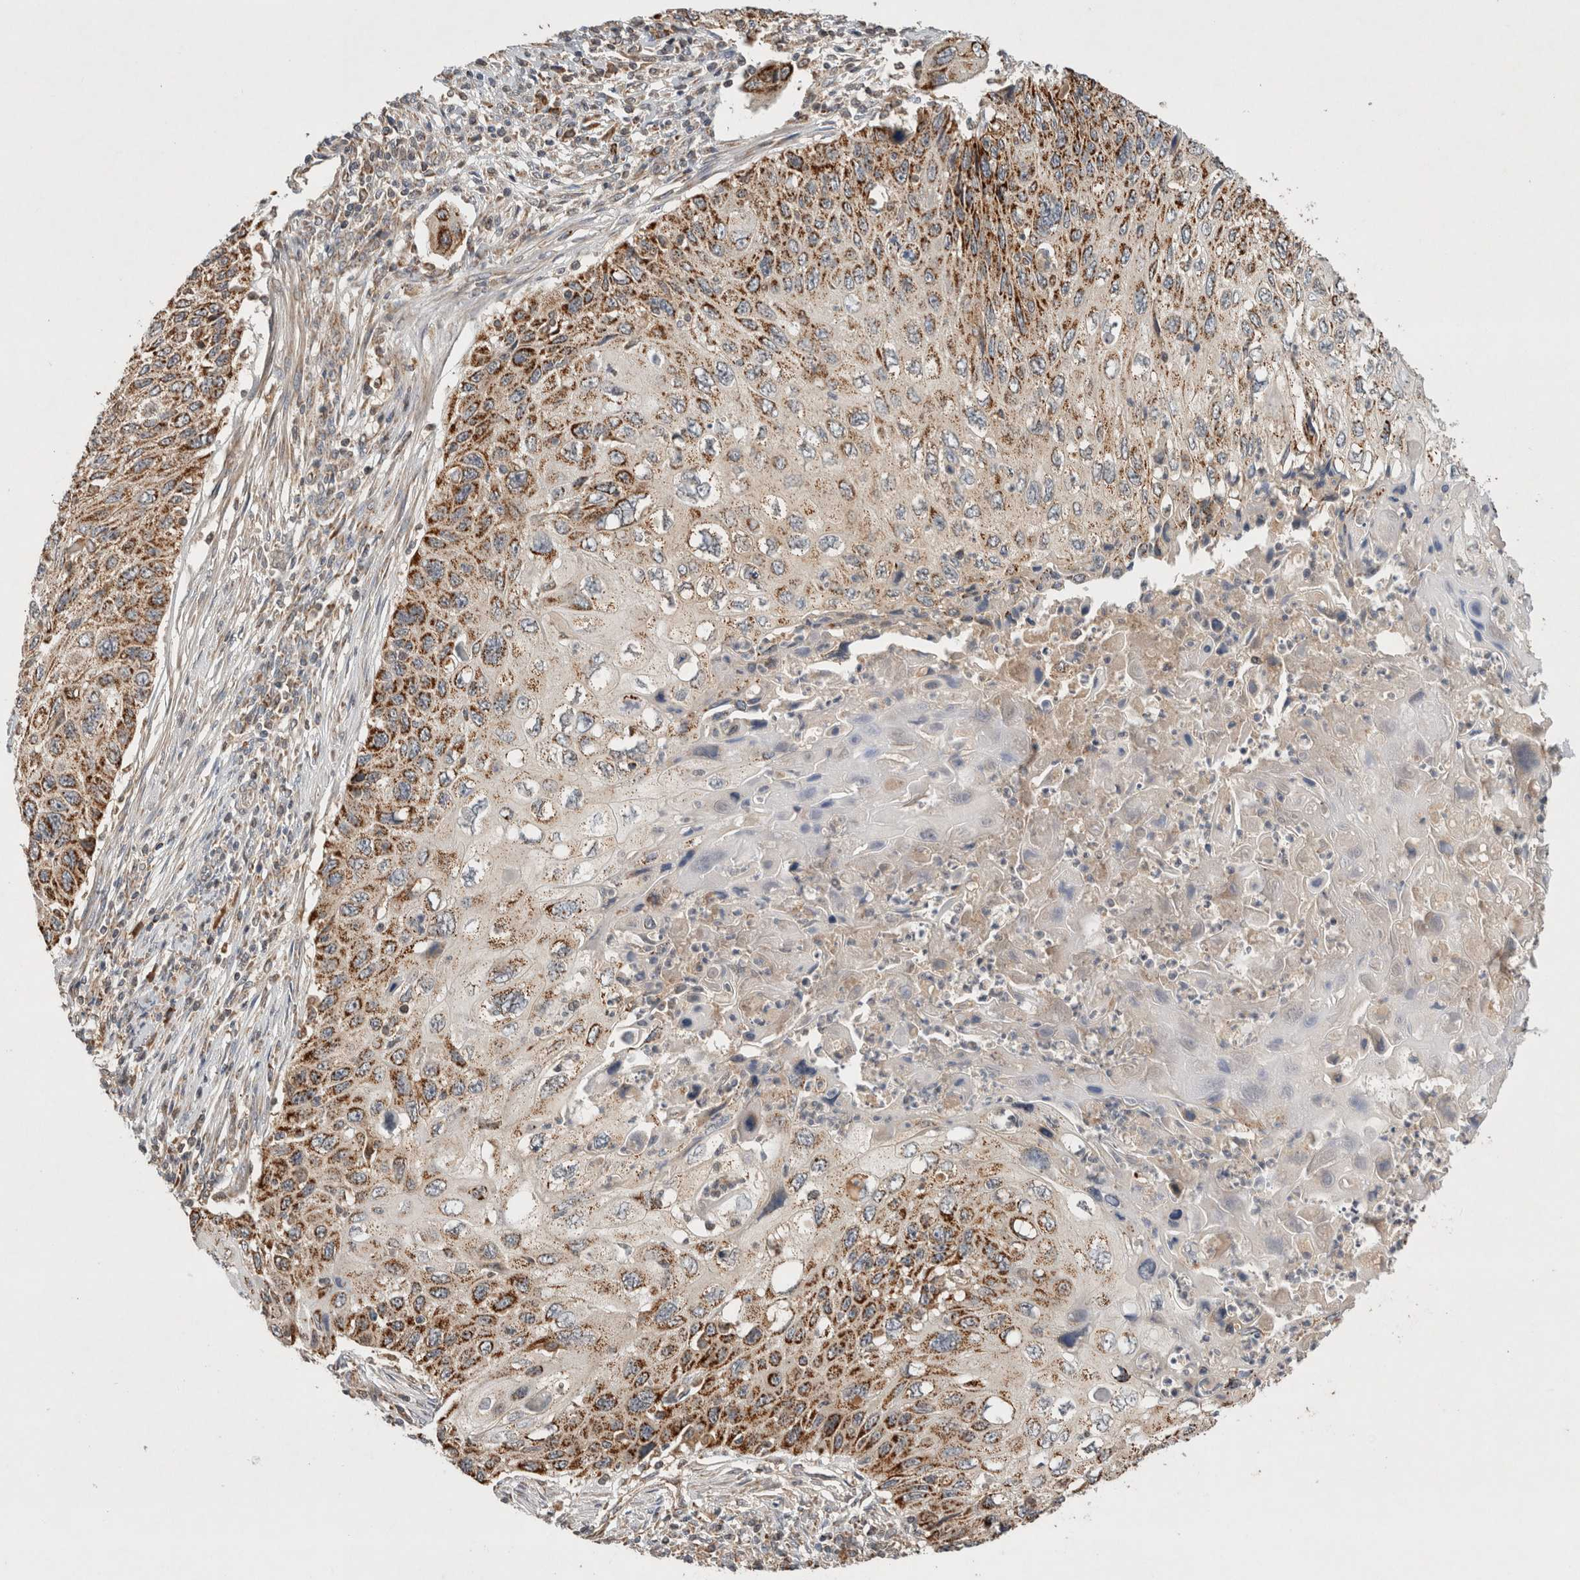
{"staining": {"intensity": "strong", "quantity": "25%-75%", "location": "cytoplasmic/membranous"}, "tissue": "cervical cancer", "cell_type": "Tumor cells", "image_type": "cancer", "snomed": [{"axis": "morphology", "description": "Squamous cell carcinoma, NOS"}, {"axis": "topography", "description": "Cervix"}], "caption": "A high amount of strong cytoplasmic/membranous staining is seen in approximately 25%-75% of tumor cells in cervical squamous cell carcinoma tissue.", "gene": "AMPD1", "patient": {"sex": "female", "age": 70}}